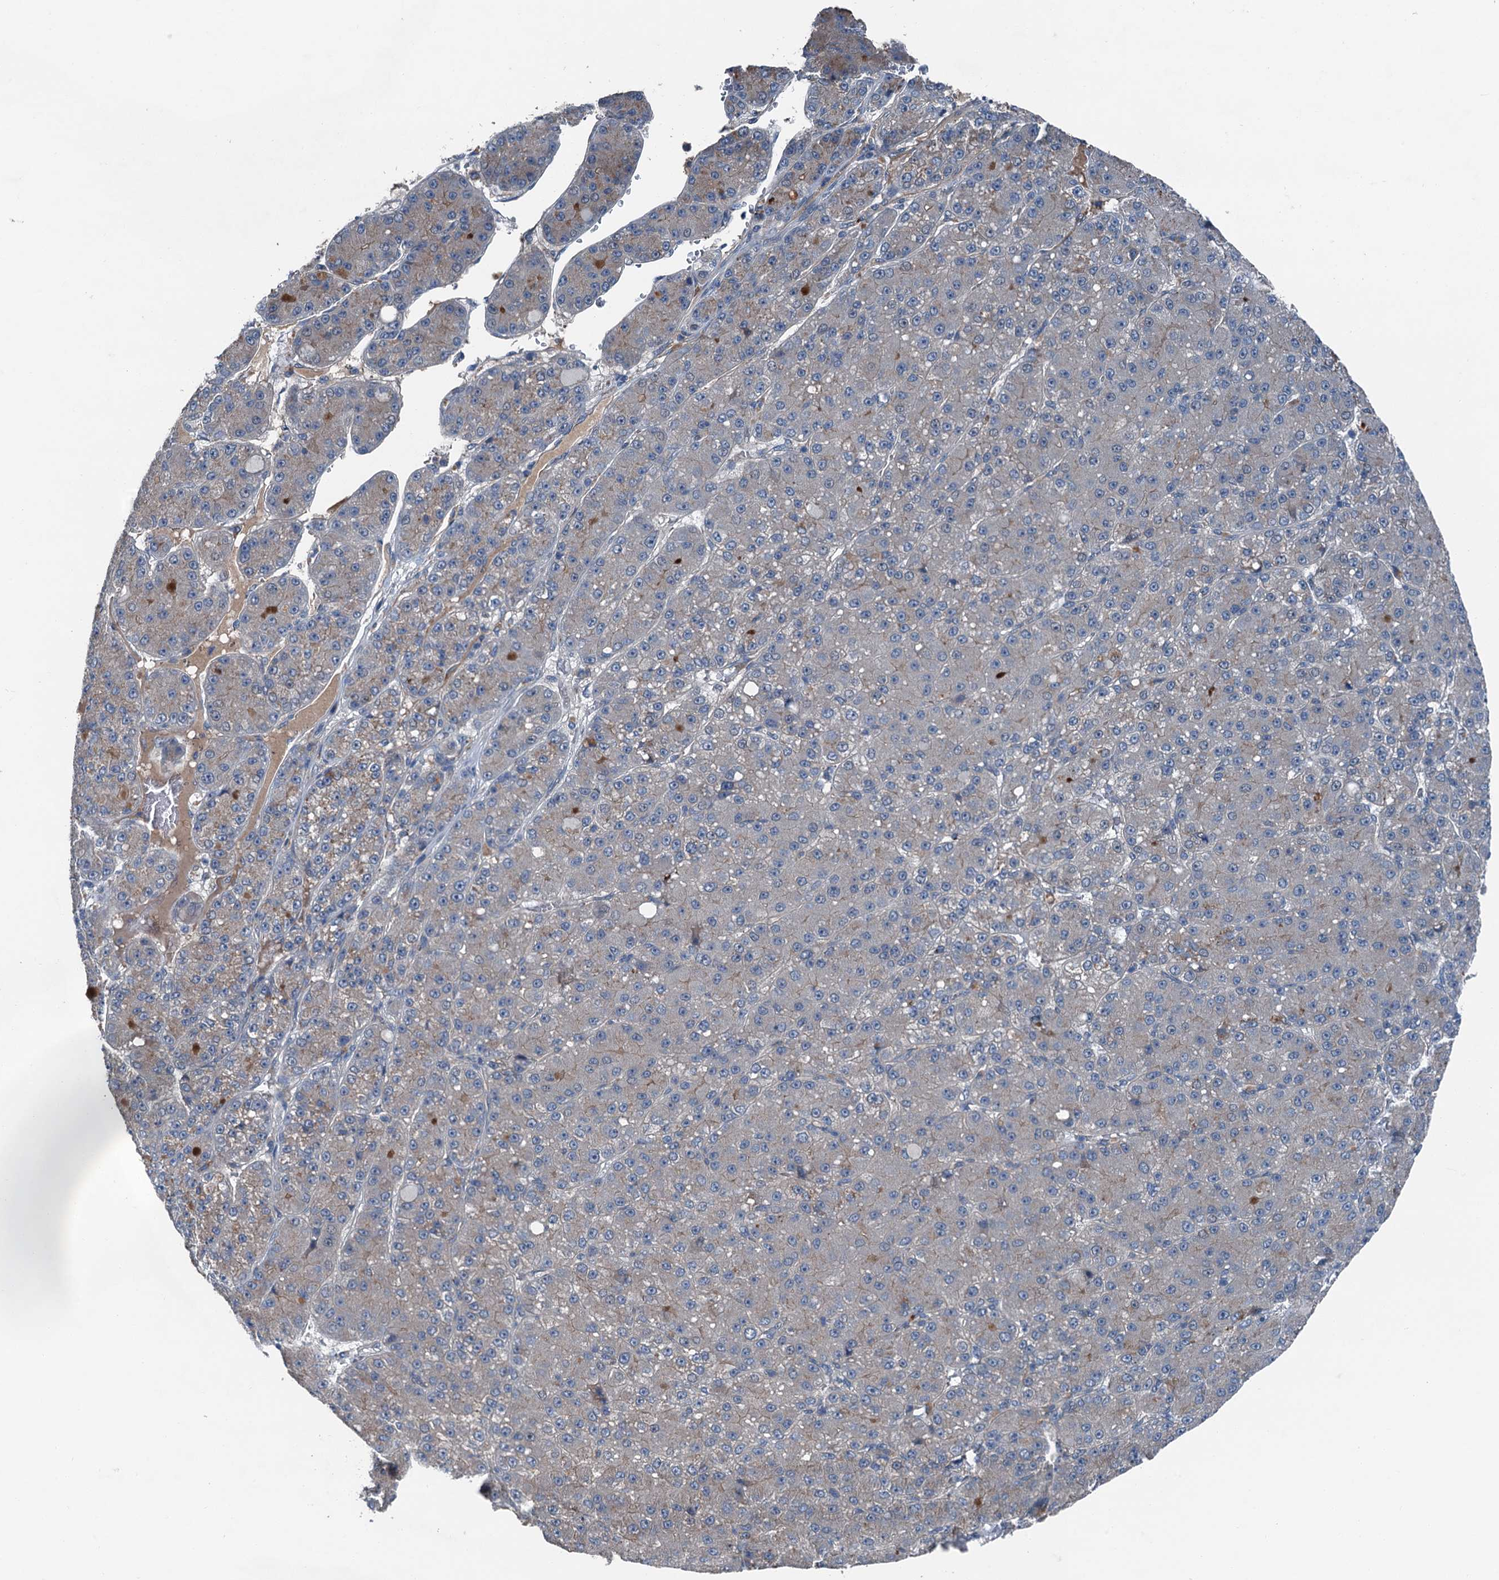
{"staining": {"intensity": "negative", "quantity": "none", "location": "none"}, "tissue": "liver cancer", "cell_type": "Tumor cells", "image_type": "cancer", "snomed": [{"axis": "morphology", "description": "Carcinoma, Hepatocellular, NOS"}, {"axis": "topography", "description": "Liver"}], "caption": "Liver cancer (hepatocellular carcinoma) stained for a protein using immunohistochemistry exhibits no staining tumor cells.", "gene": "SLC2A10", "patient": {"sex": "male", "age": 67}}